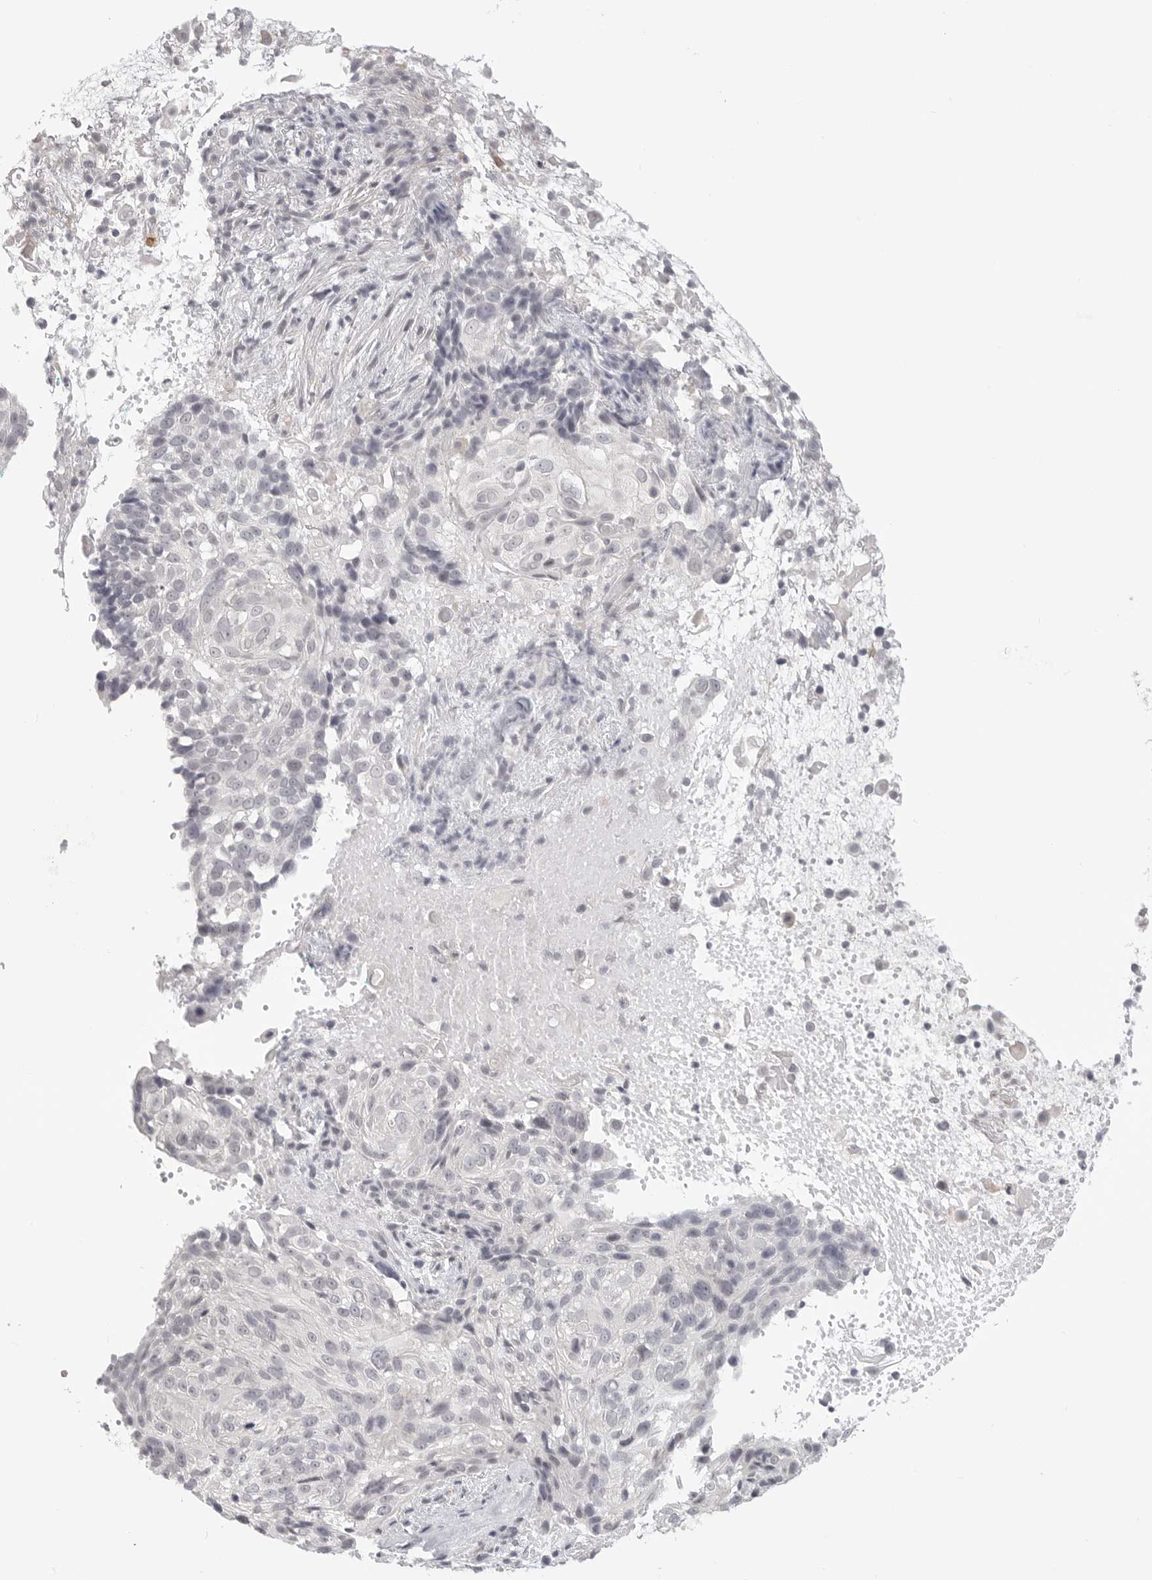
{"staining": {"intensity": "negative", "quantity": "none", "location": "none"}, "tissue": "cervical cancer", "cell_type": "Tumor cells", "image_type": "cancer", "snomed": [{"axis": "morphology", "description": "Squamous cell carcinoma, NOS"}, {"axis": "topography", "description": "Cervix"}], "caption": "DAB immunohistochemical staining of human cervical squamous cell carcinoma shows no significant positivity in tumor cells.", "gene": "KLK11", "patient": {"sex": "female", "age": 74}}